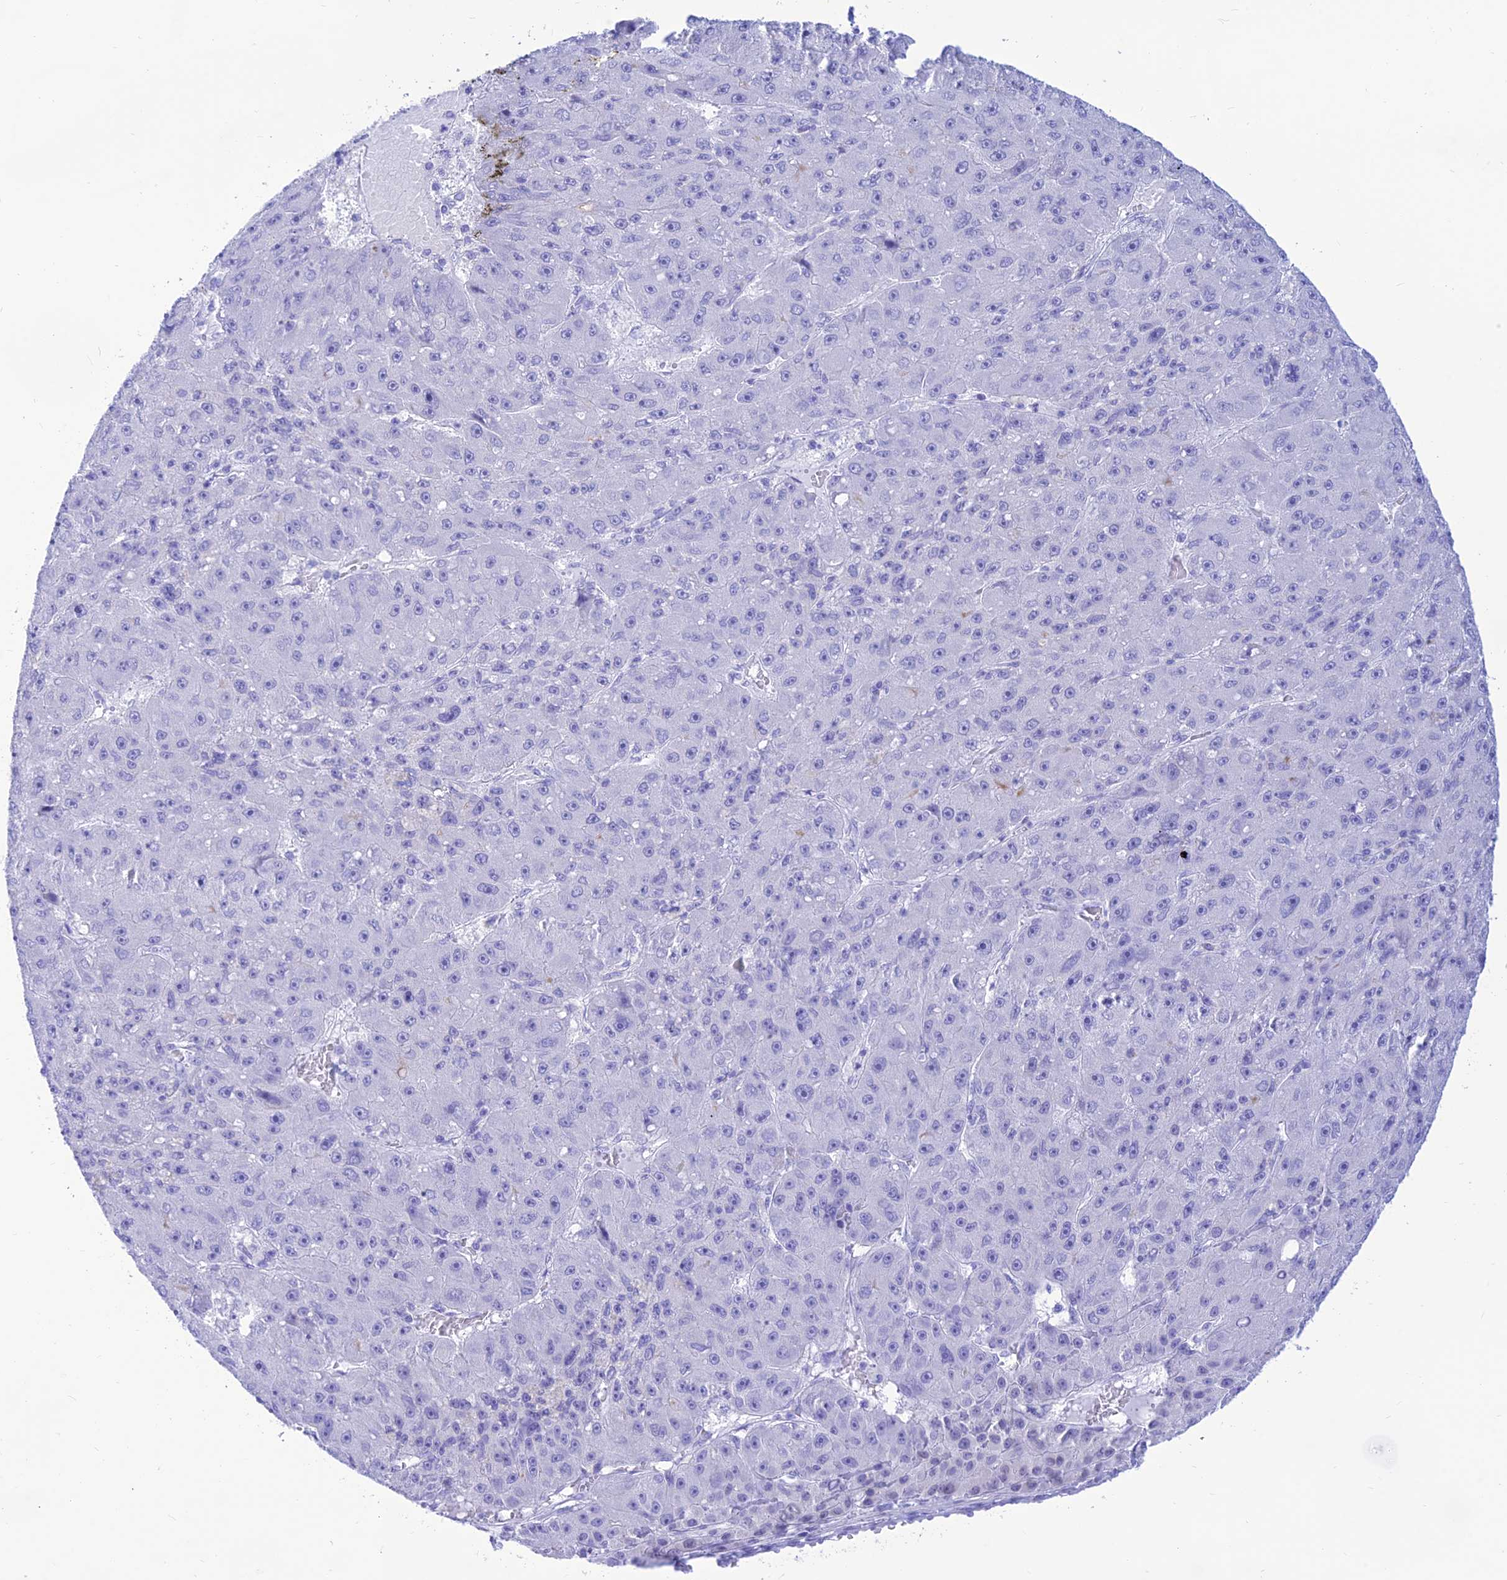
{"staining": {"intensity": "negative", "quantity": "none", "location": "none"}, "tissue": "liver cancer", "cell_type": "Tumor cells", "image_type": "cancer", "snomed": [{"axis": "morphology", "description": "Carcinoma, Hepatocellular, NOS"}, {"axis": "topography", "description": "Liver"}], "caption": "Tumor cells show no significant expression in hepatocellular carcinoma (liver). (Stains: DAB (3,3'-diaminobenzidine) immunohistochemistry (IHC) with hematoxylin counter stain, Microscopy: brightfield microscopy at high magnification).", "gene": "PRNP", "patient": {"sex": "male", "age": 67}}